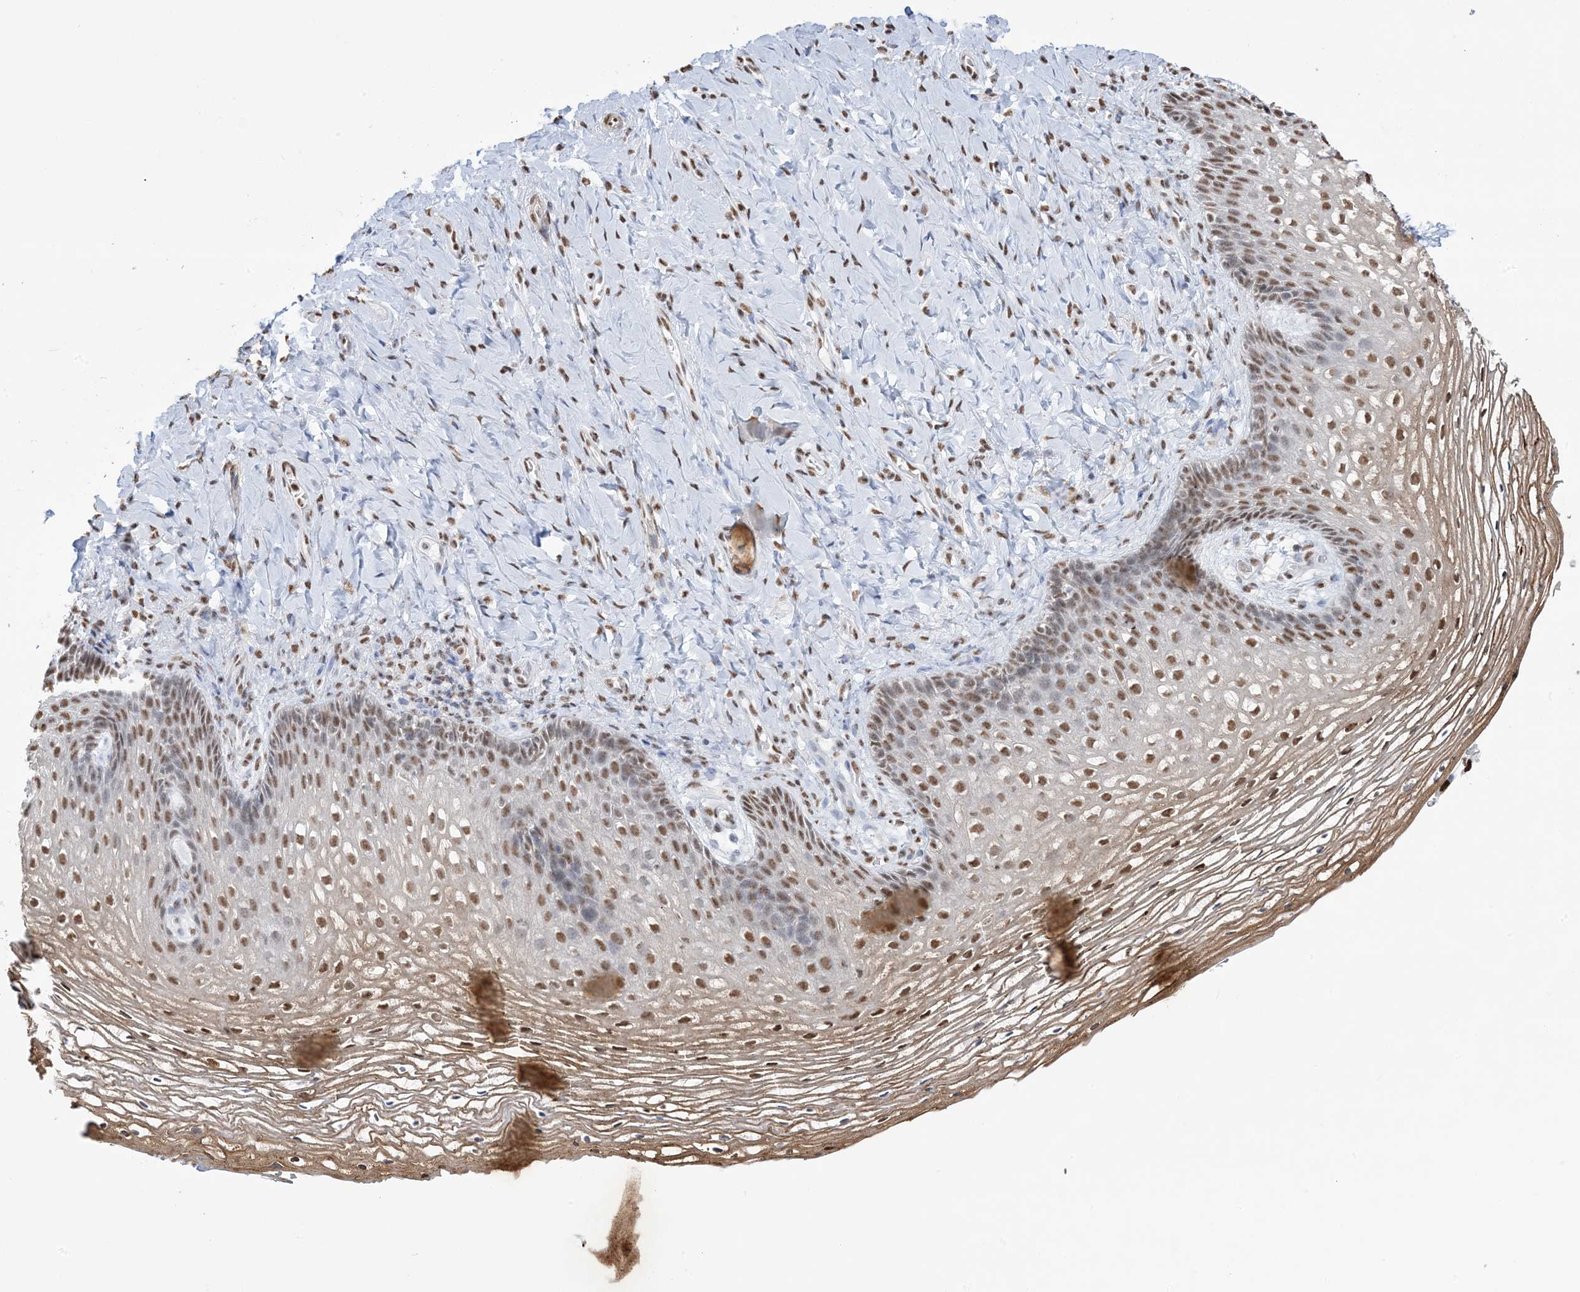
{"staining": {"intensity": "moderate", "quantity": ">75%", "location": "cytoplasmic/membranous,nuclear"}, "tissue": "vagina", "cell_type": "Squamous epithelial cells", "image_type": "normal", "snomed": [{"axis": "morphology", "description": "Normal tissue, NOS"}, {"axis": "topography", "description": "Vagina"}], "caption": "Squamous epithelial cells display medium levels of moderate cytoplasmic/membranous,nuclear positivity in approximately >75% of cells in normal human vagina.", "gene": "ZNF792", "patient": {"sex": "female", "age": 60}}